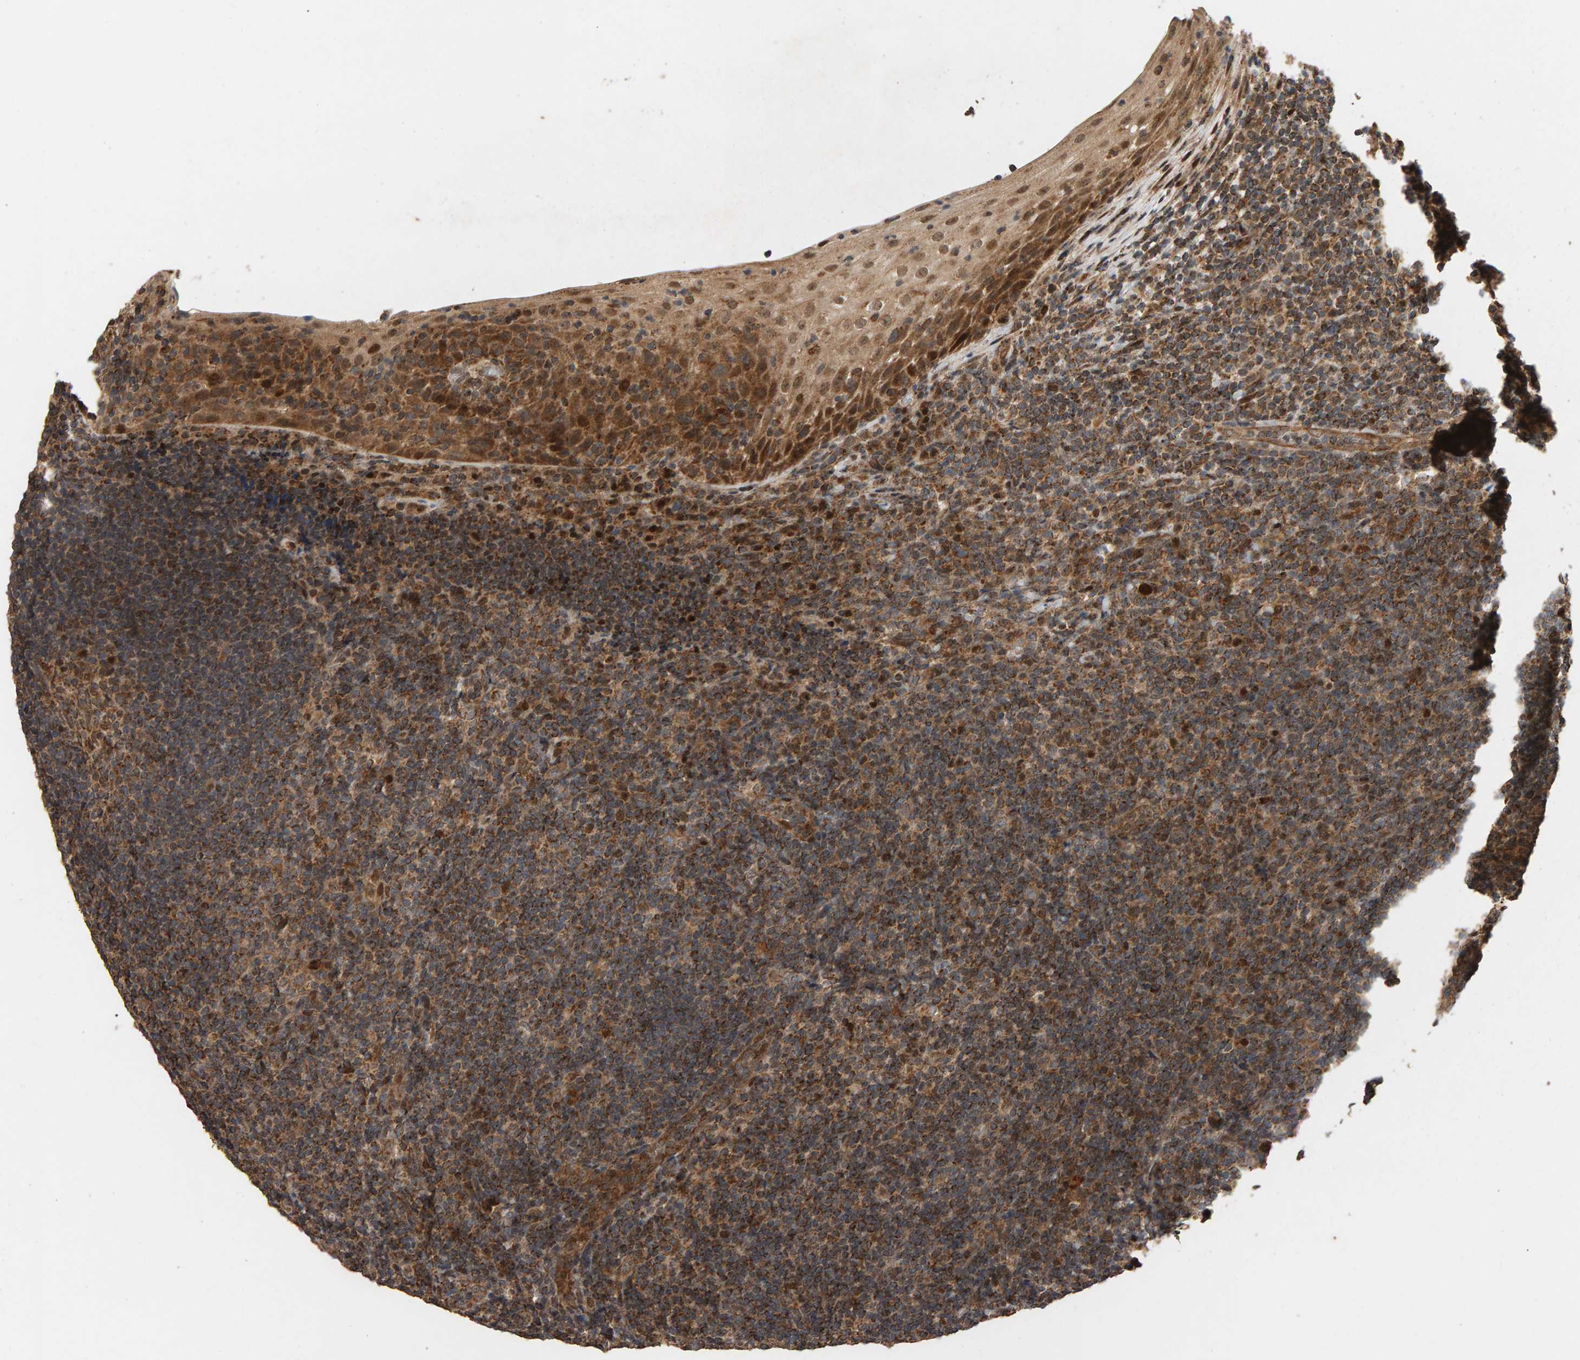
{"staining": {"intensity": "moderate", "quantity": ">75%", "location": "cytoplasmic/membranous"}, "tissue": "tonsil", "cell_type": "Germinal center cells", "image_type": "normal", "snomed": [{"axis": "morphology", "description": "Normal tissue, NOS"}, {"axis": "topography", "description": "Tonsil"}], "caption": "Protein positivity by IHC demonstrates moderate cytoplasmic/membranous expression in approximately >75% of germinal center cells in unremarkable tonsil. The staining was performed using DAB (3,3'-diaminobenzidine) to visualize the protein expression in brown, while the nuclei were stained in blue with hematoxylin (Magnification: 20x).", "gene": "GSTK1", "patient": {"sex": "male", "age": 37}}